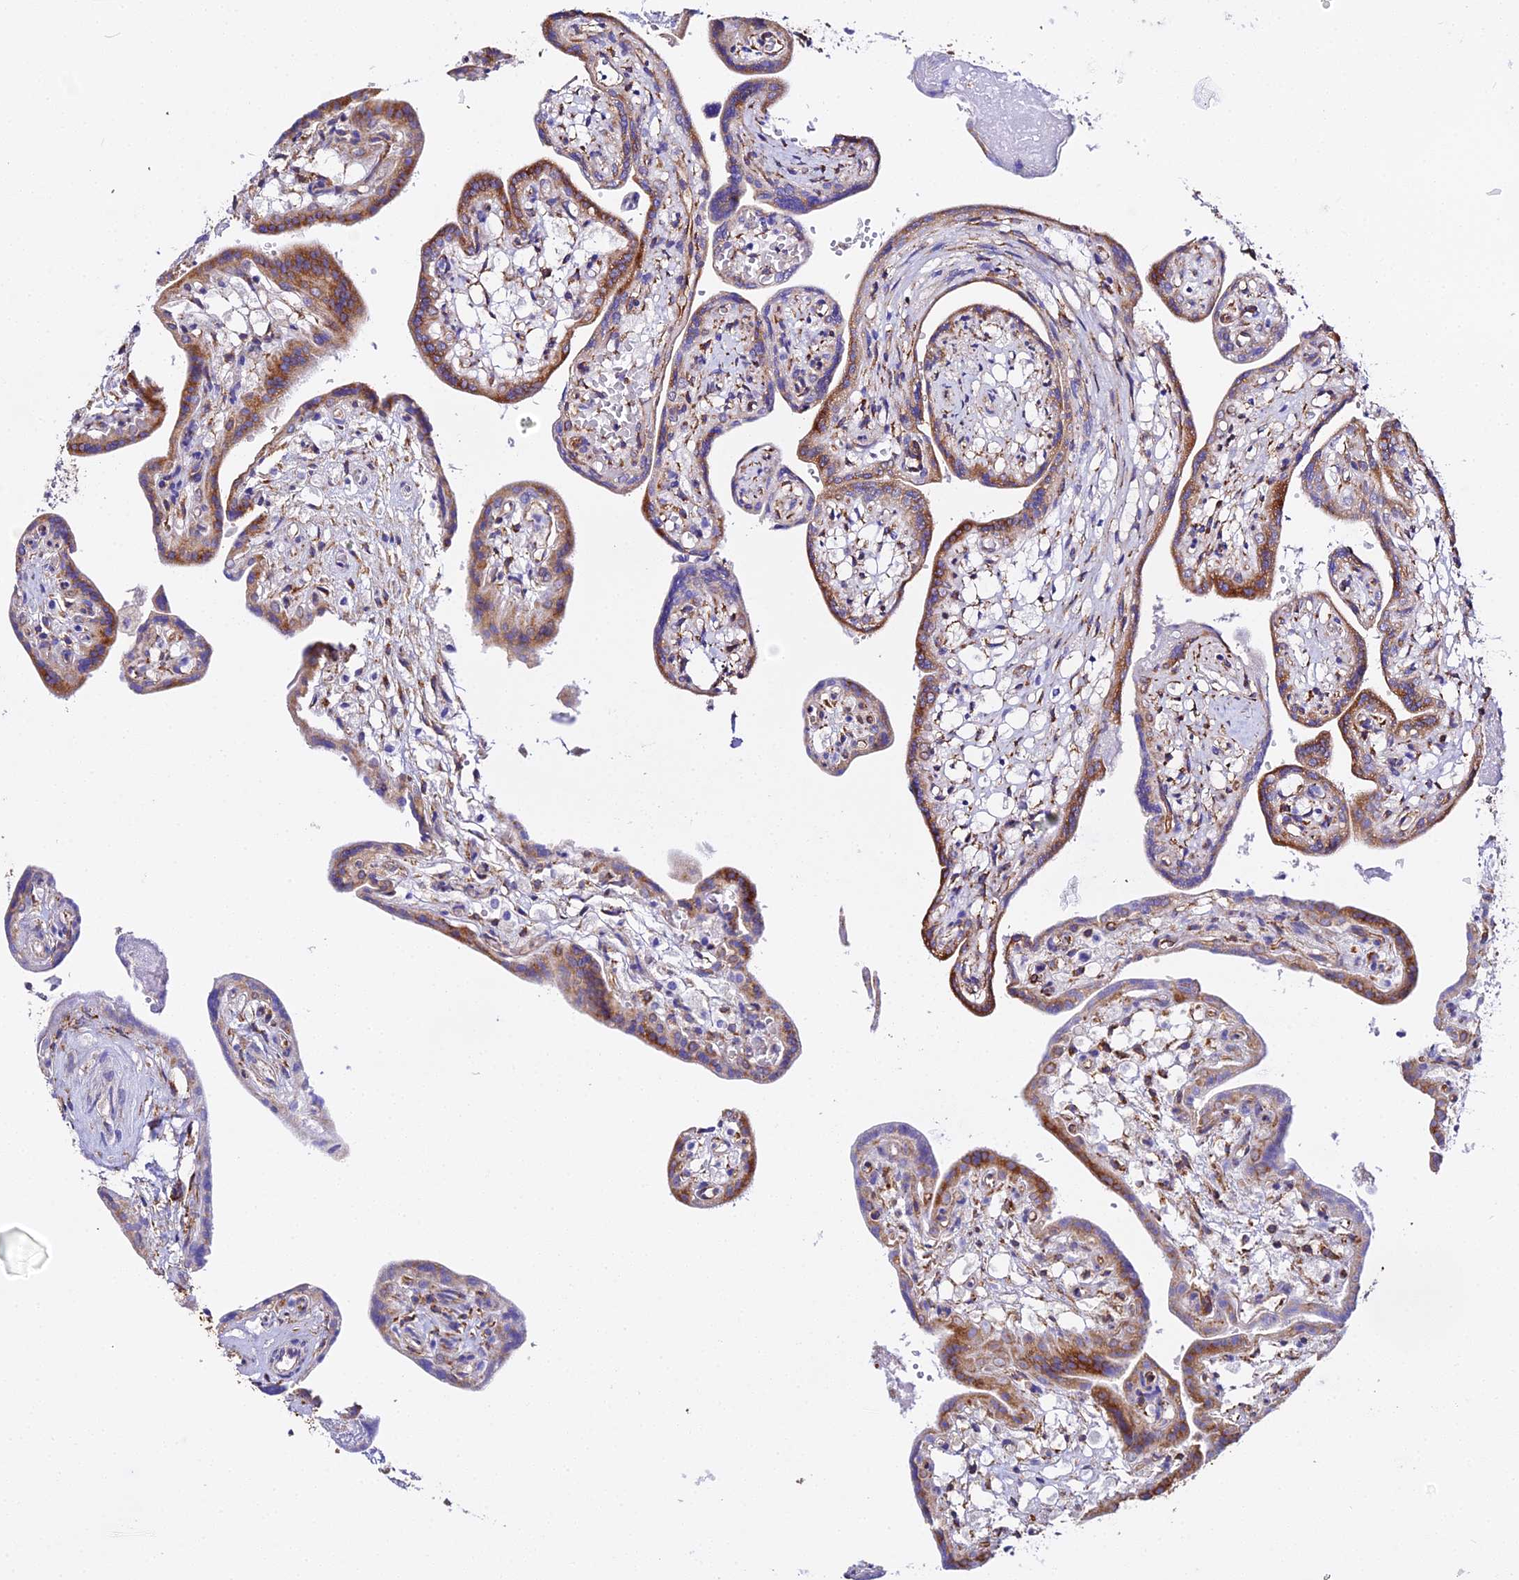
{"staining": {"intensity": "moderate", "quantity": ">75%", "location": "cytoplasmic/membranous"}, "tissue": "placenta", "cell_type": "Trophoblastic cells", "image_type": "normal", "snomed": [{"axis": "morphology", "description": "Normal tissue, NOS"}, {"axis": "topography", "description": "Placenta"}], "caption": "DAB (3,3'-diaminobenzidine) immunohistochemical staining of normal placenta displays moderate cytoplasmic/membranous protein expression in about >75% of trophoblastic cells.", "gene": "CFAP45", "patient": {"sex": "female", "age": 37}}